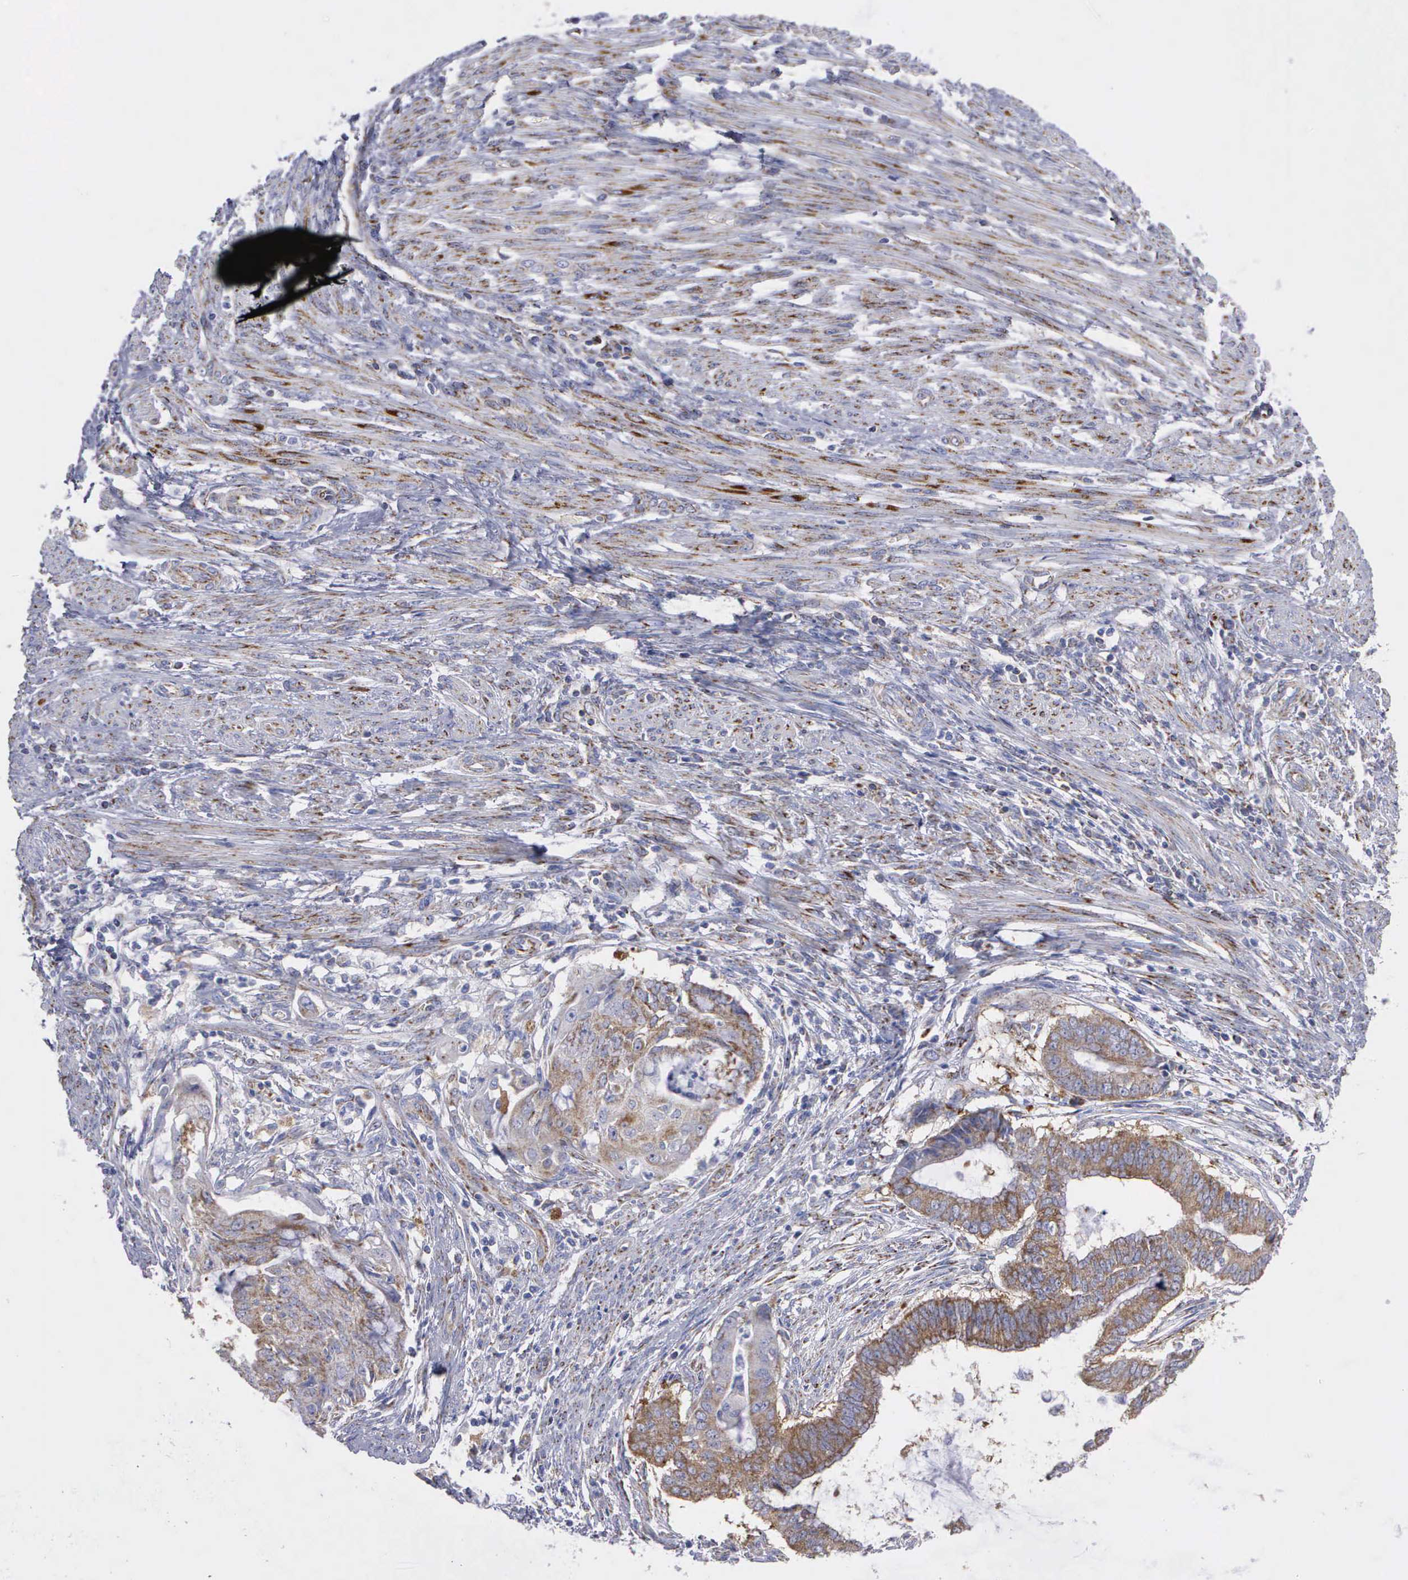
{"staining": {"intensity": "moderate", "quantity": ">75%", "location": "cytoplasmic/membranous"}, "tissue": "endometrial cancer", "cell_type": "Tumor cells", "image_type": "cancer", "snomed": [{"axis": "morphology", "description": "Adenocarcinoma, NOS"}, {"axis": "topography", "description": "Endometrium"}], "caption": "Tumor cells reveal moderate cytoplasmic/membranous expression in approximately >75% of cells in adenocarcinoma (endometrial).", "gene": "APOOL", "patient": {"sex": "female", "age": 63}}